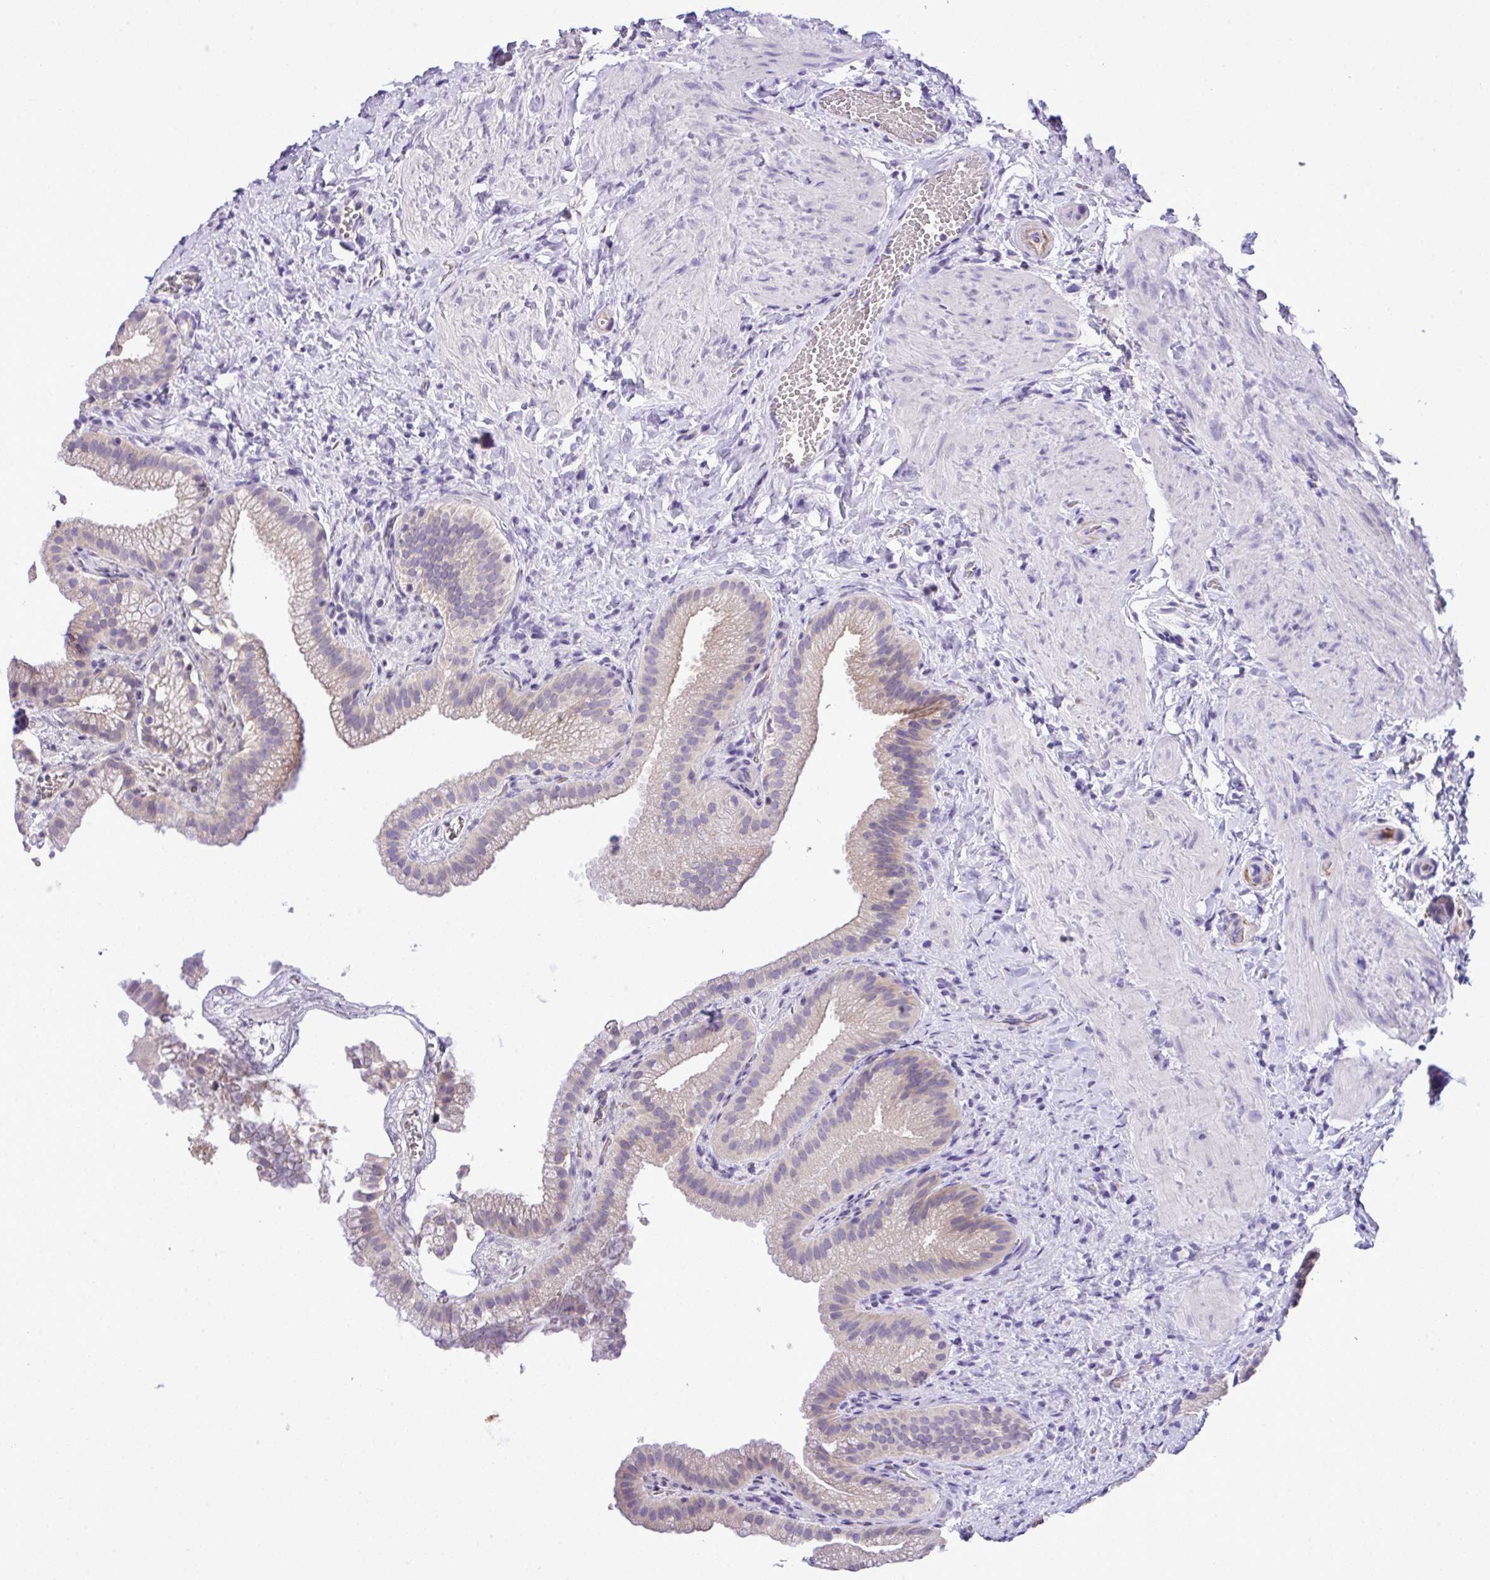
{"staining": {"intensity": "weak", "quantity": "<25%", "location": "cytoplasmic/membranous"}, "tissue": "gallbladder", "cell_type": "Glandular cells", "image_type": "normal", "snomed": [{"axis": "morphology", "description": "Normal tissue, NOS"}, {"axis": "topography", "description": "Gallbladder"}], "caption": "Protein analysis of normal gallbladder reveals no significant staining in glandular cells.", "gene": "ST8SIA2", "patient": {"sex": "female", "age": 63}}